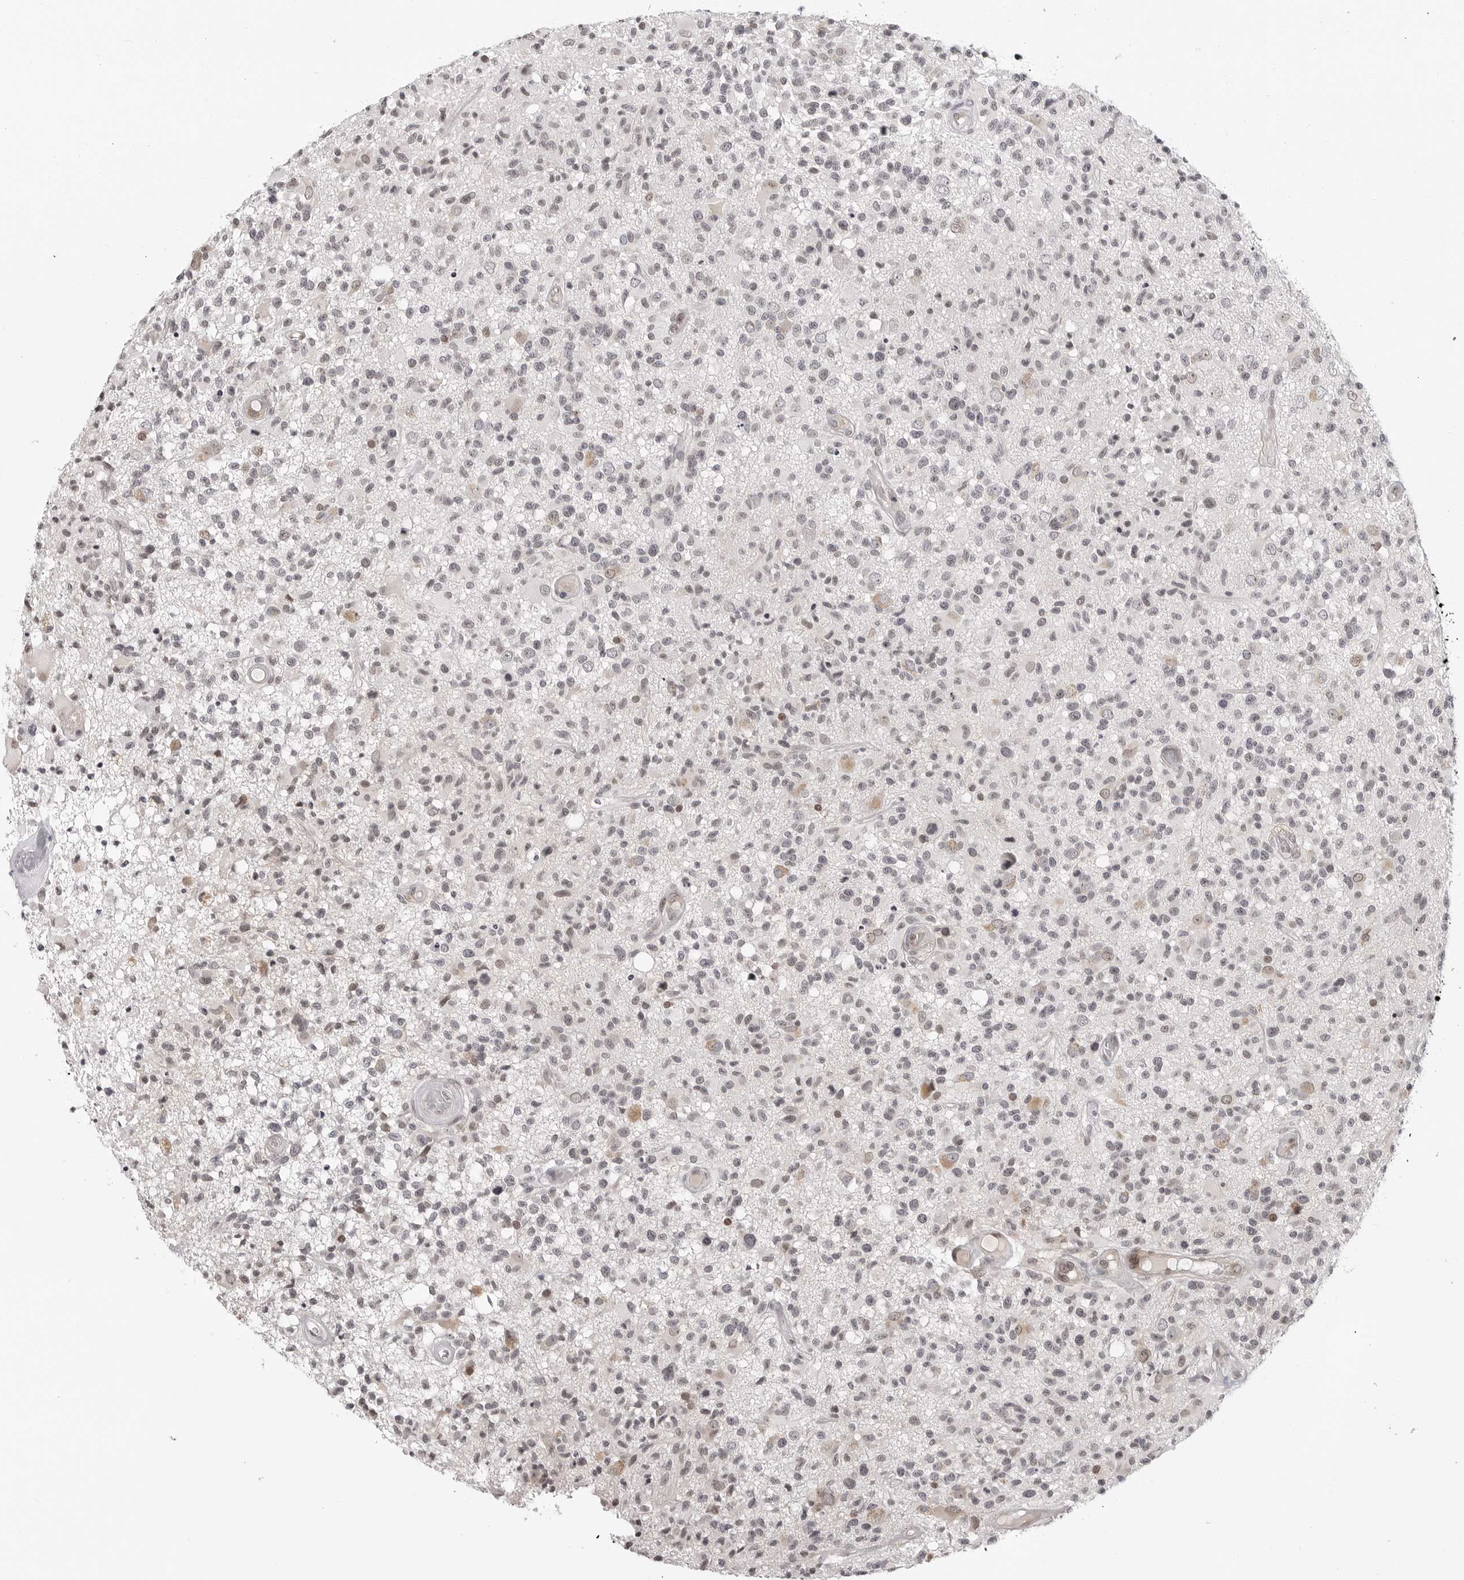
{"staining": {"intensity": "weak", "quantity": "<25%", "location": "nuclear"}, "tissue": "glioma", "cell_type": "Tumor cells", "image_type": "cancer", "snomed": [{"axis": "morphology", "description": "Glioma, malignant, High grade"}, {"axis": "morphology", "description": "Glioblastoma, NOS"}, {"axis": "topography", "description": "Brain"}], "caption": "Tumor cells show no significant staining in glioma.", "gene": "C8orf33", "patient": {"sex": "male", "age": 60}}